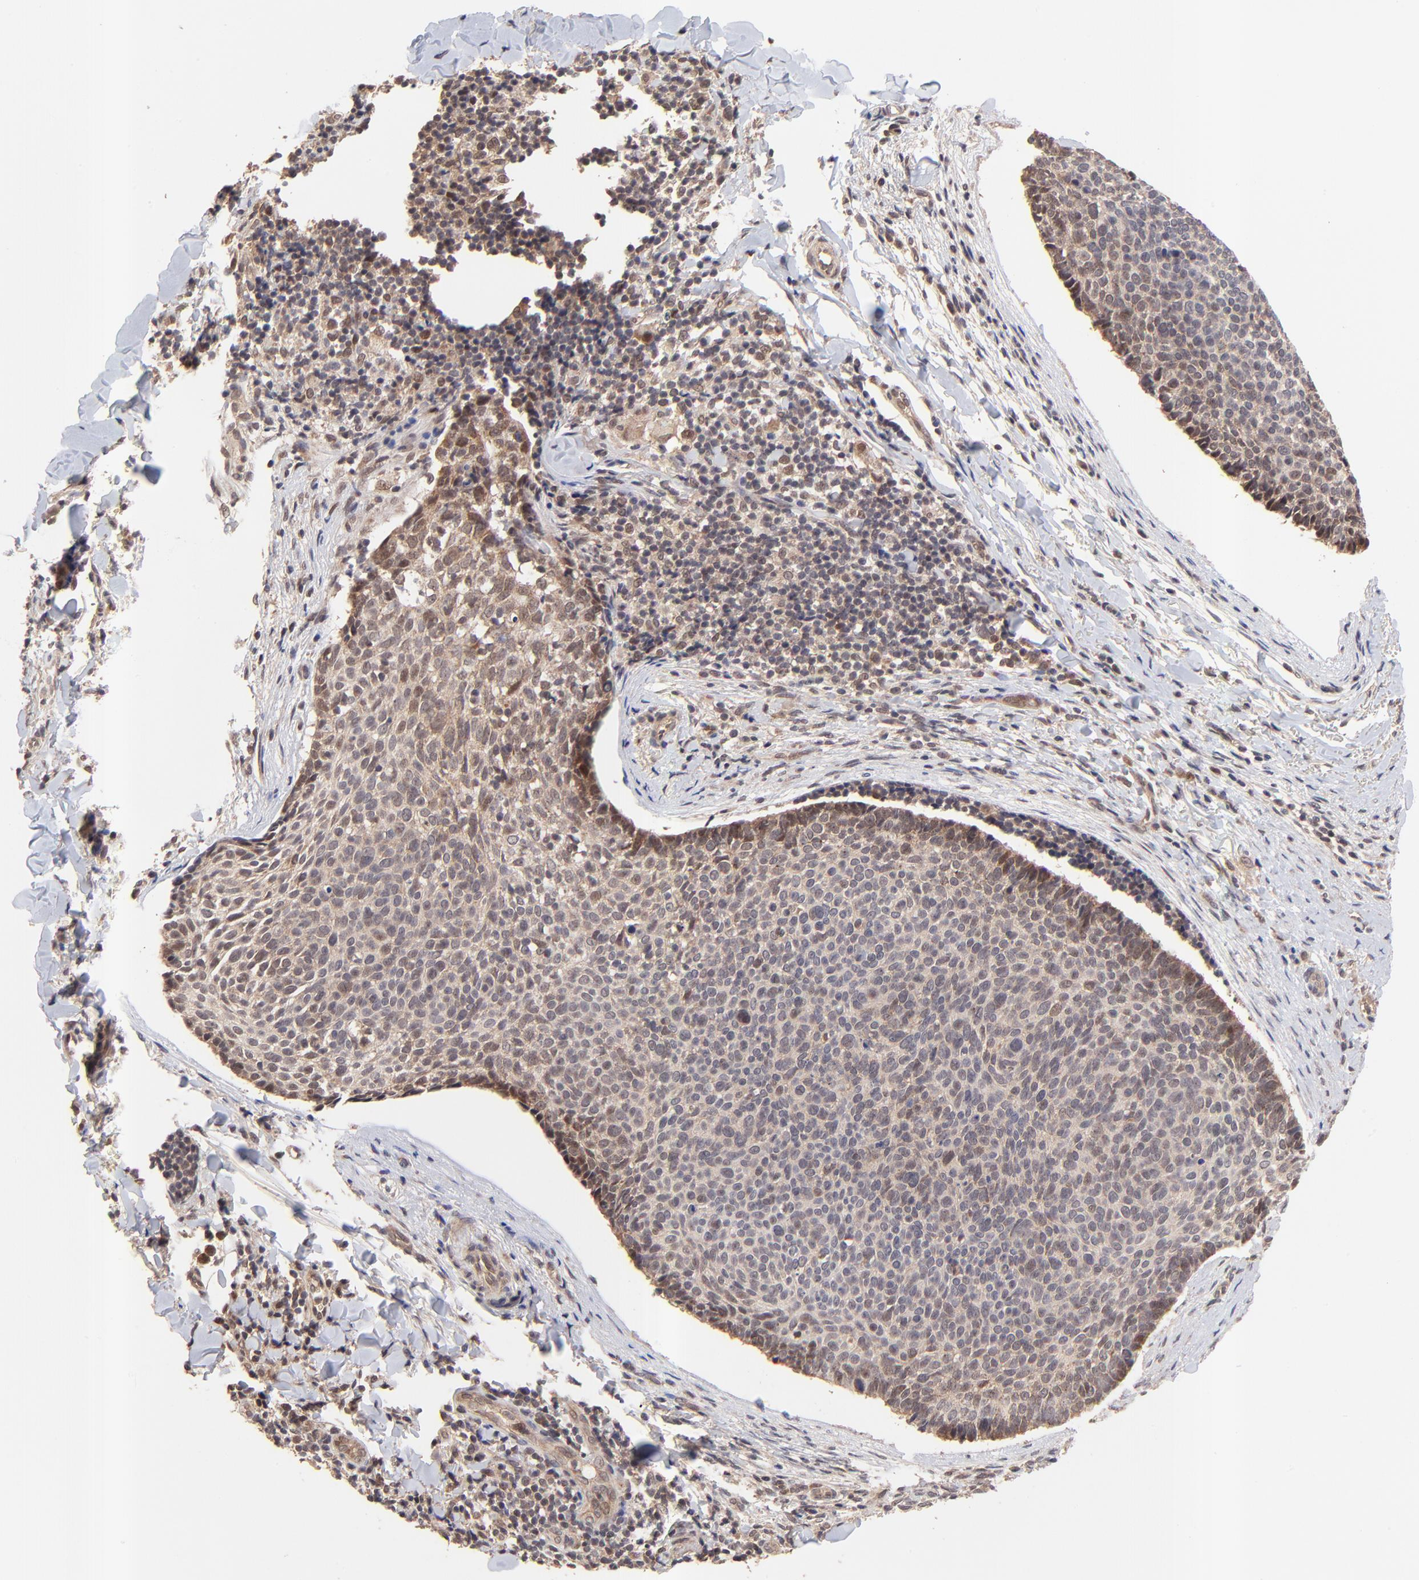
{"staining": {"intensity": "weak", "quantity": ">75%", "location": "cytoplasmic/membranous"}, "tissue": "skin cancer", "cell_type": "Tumor cells", "image_type": "cancer", "snomed": [{"axis": "morphology", "description": "Normal tissue, NOS"}, {"axis": "morphology", "description": "Basal cell carcinoma"}, {"axis": "topography", "description": "Skin"}], "caption": "Skin basal cell carcinoma tissue displays weak cytoplasmic/membranous staining in approximately >75% of tumor cells, visualized by immunohistochemistry.", "gene": "BAIAP2L2", "patient": {"sex": "female", "age": 57}}